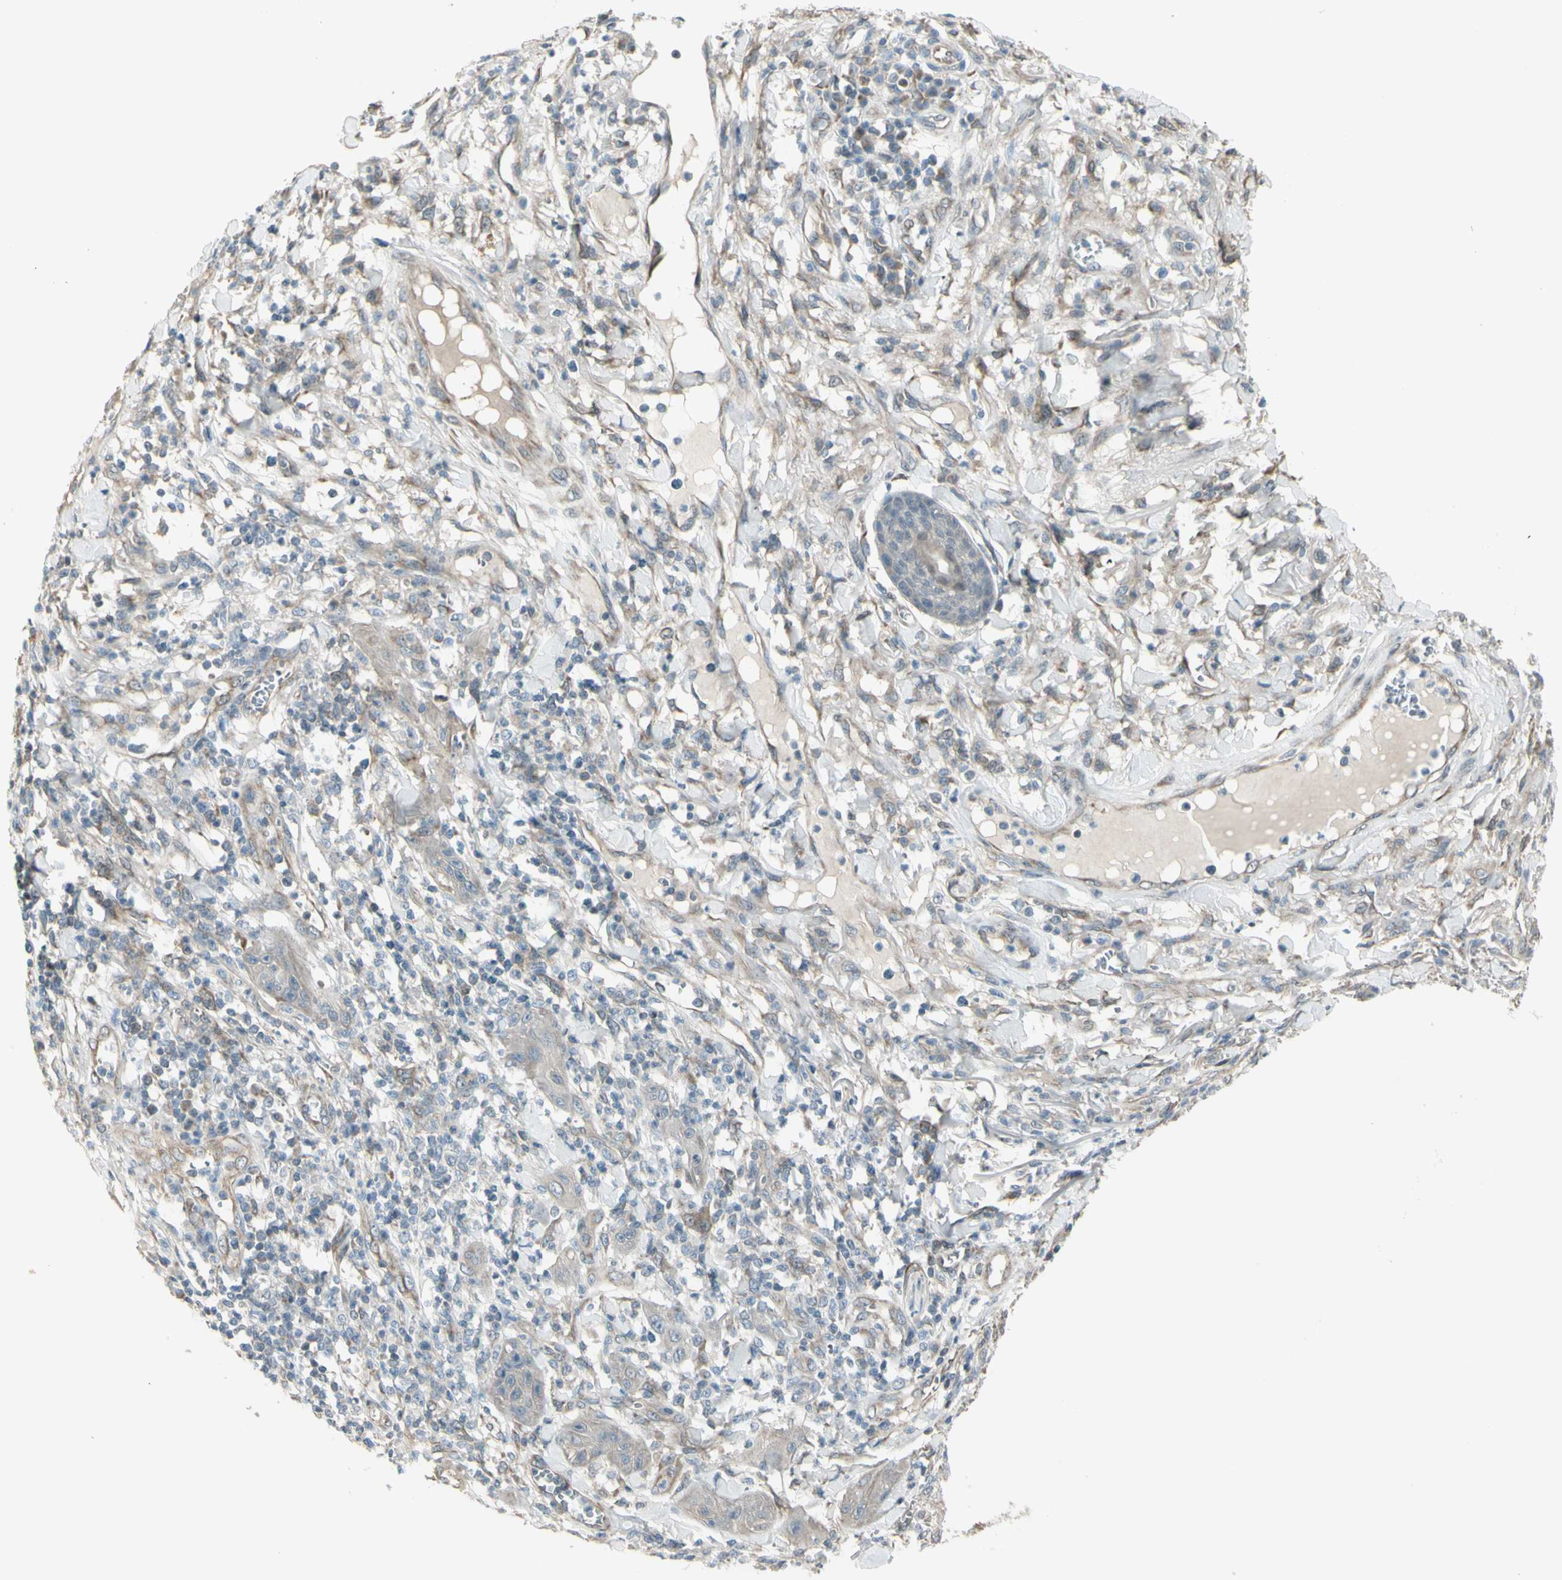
{"staining": {"intensity": "weak", "quantity": "25%-75%", "location": "cytoplasmic/membranous"}, "tissue": "skin cancer", "cell_type": "Tumor cells", "image_type": "cancer", "snomed": [{"axis": "morphology", "description": "Squamous cell carcinoma, NOS"}, {"axis": "topography", "description": "Skin"}], "caption": "Brown immunohistochemical staining in skin cancer reveals weak cytoplasmic/membranous staining in approximately 25%-75% of tumor cells. (Brightfield microscopy of DAB IHC at high magnification).", "gene": "NAXD", "patient": {"sex": "female", "age": 78}}